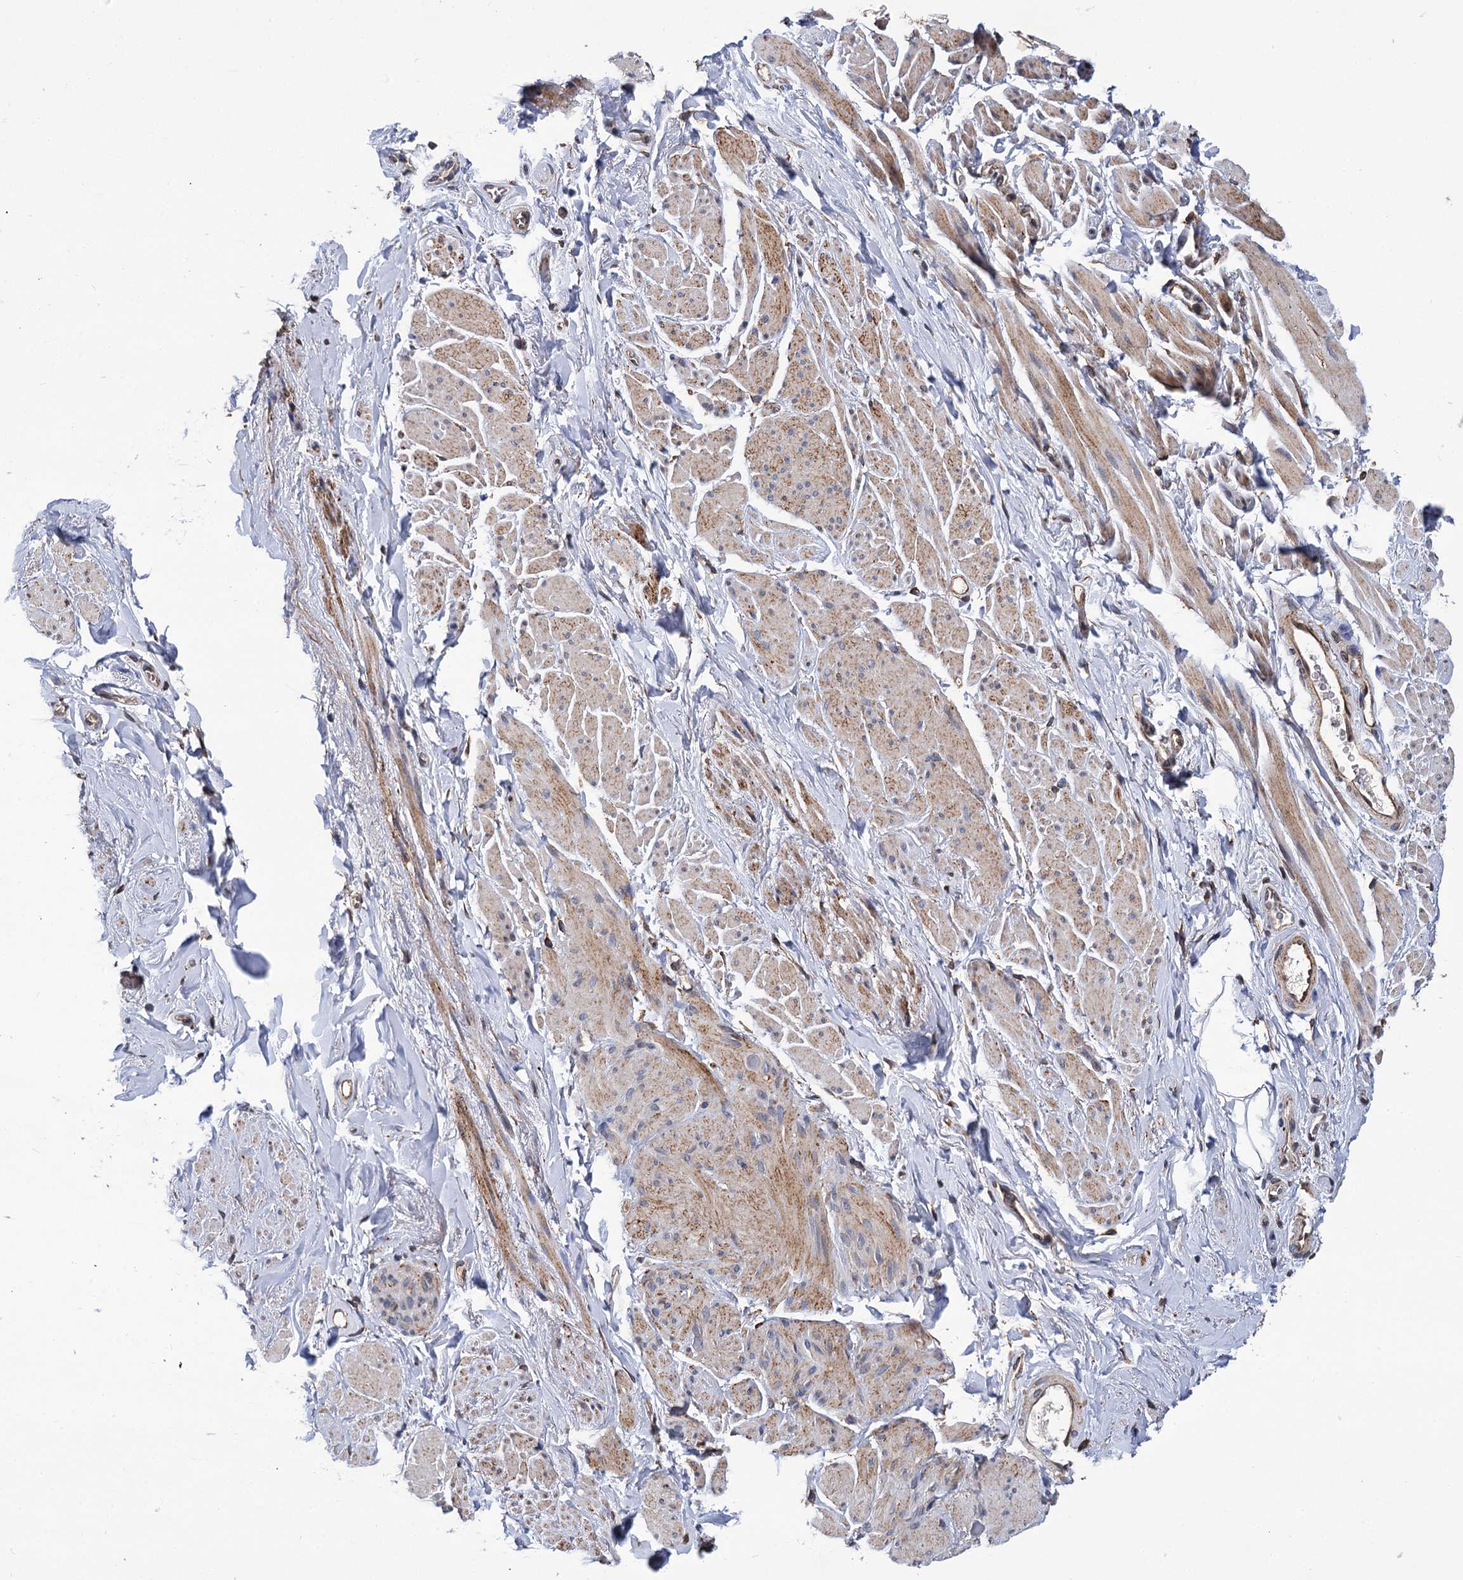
{"staining": {"intensity": "moderate", "quantity": "25%-75%", "location": "cytoplasmic/membranous"}, "tissue": "smooth muscle", "cell_type": "Smooth muscle cells", "image_type": "normal", "snomed": [{"axis": "morphology", "description": "Normal tissue, NOS"}, {"axis": "topography", "description": "Smooth muscle"}, {"axis": "topography", "description": "Peripheral nerve tissue"}], "caption": "Moderate cytoplasmic/membranous protein expression is appreciated in about 25%-75% of smooth muscle cells in smooth muscle. The staining was performed using DAB (3,3'-diaminobenzidine) to visualize the protein expression in brown, while the nuclei were stained in blue with hematoxylin (Magnification: 20x).", "gene": "SUPV3L1", "patient": {"sex": "male", "age": 69}}